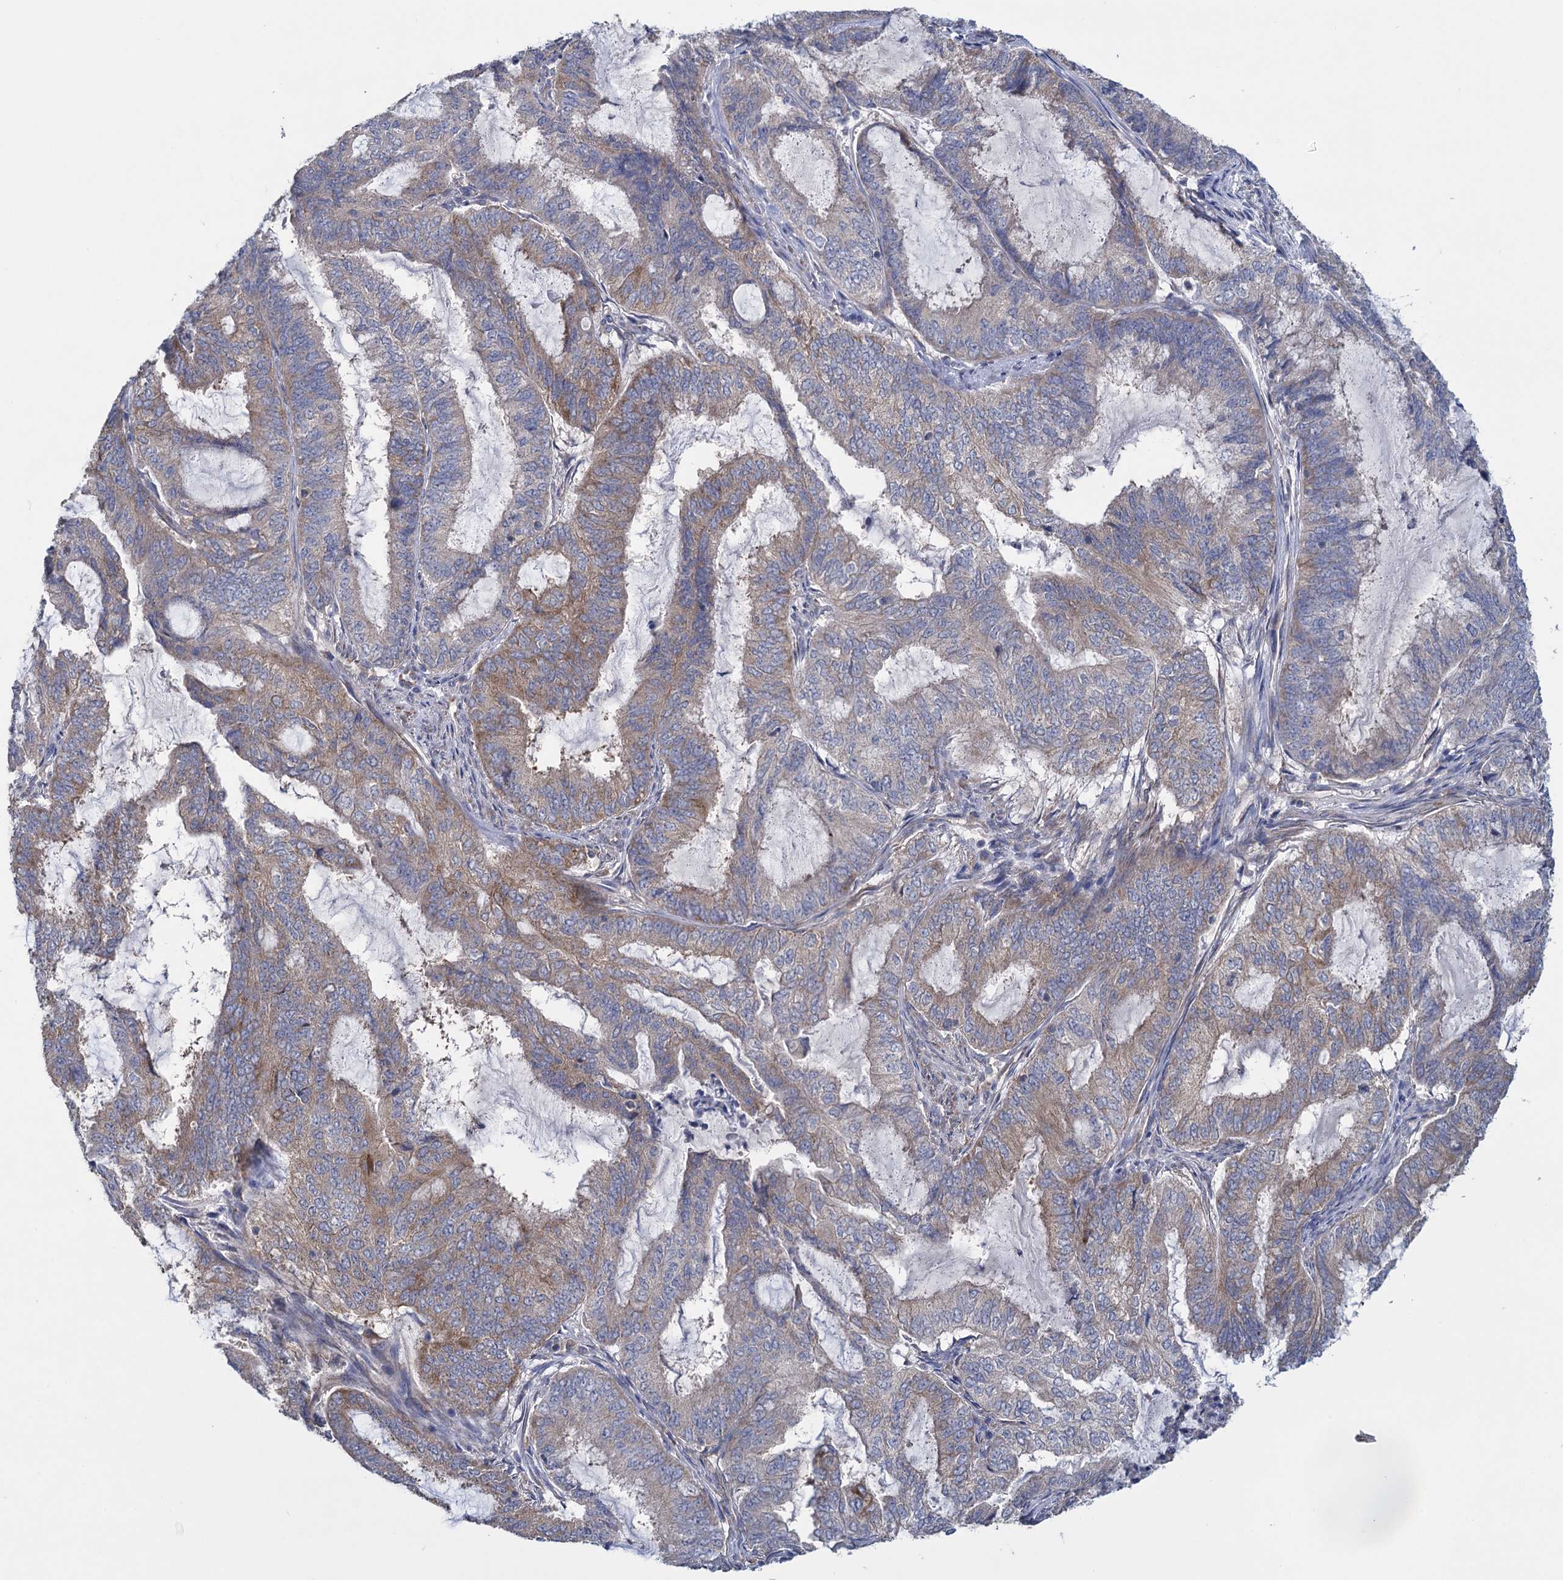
{"staining": {"intensity": "weak", "quantity": ">75%", "location": "cytoplasmic/membranous"}, "tissue": "endometrial cancer", "cell_type": "Tumor cells", "image_type": "cancer", "snomed": [{"axis": "morphology", "description": "Adenocarcinoma, NOS"}, {"axis": "topography", "description": "Endometrium"}], "caption": "There is low levels of weak cytoplasmic/membranous expression in tumor cells of endometrial adenocarcinoma, as demonstrated by immunohistochemical staining (brown color).", "gene": "GSTM2", "patient": {"sex": "female", "age": 51}}